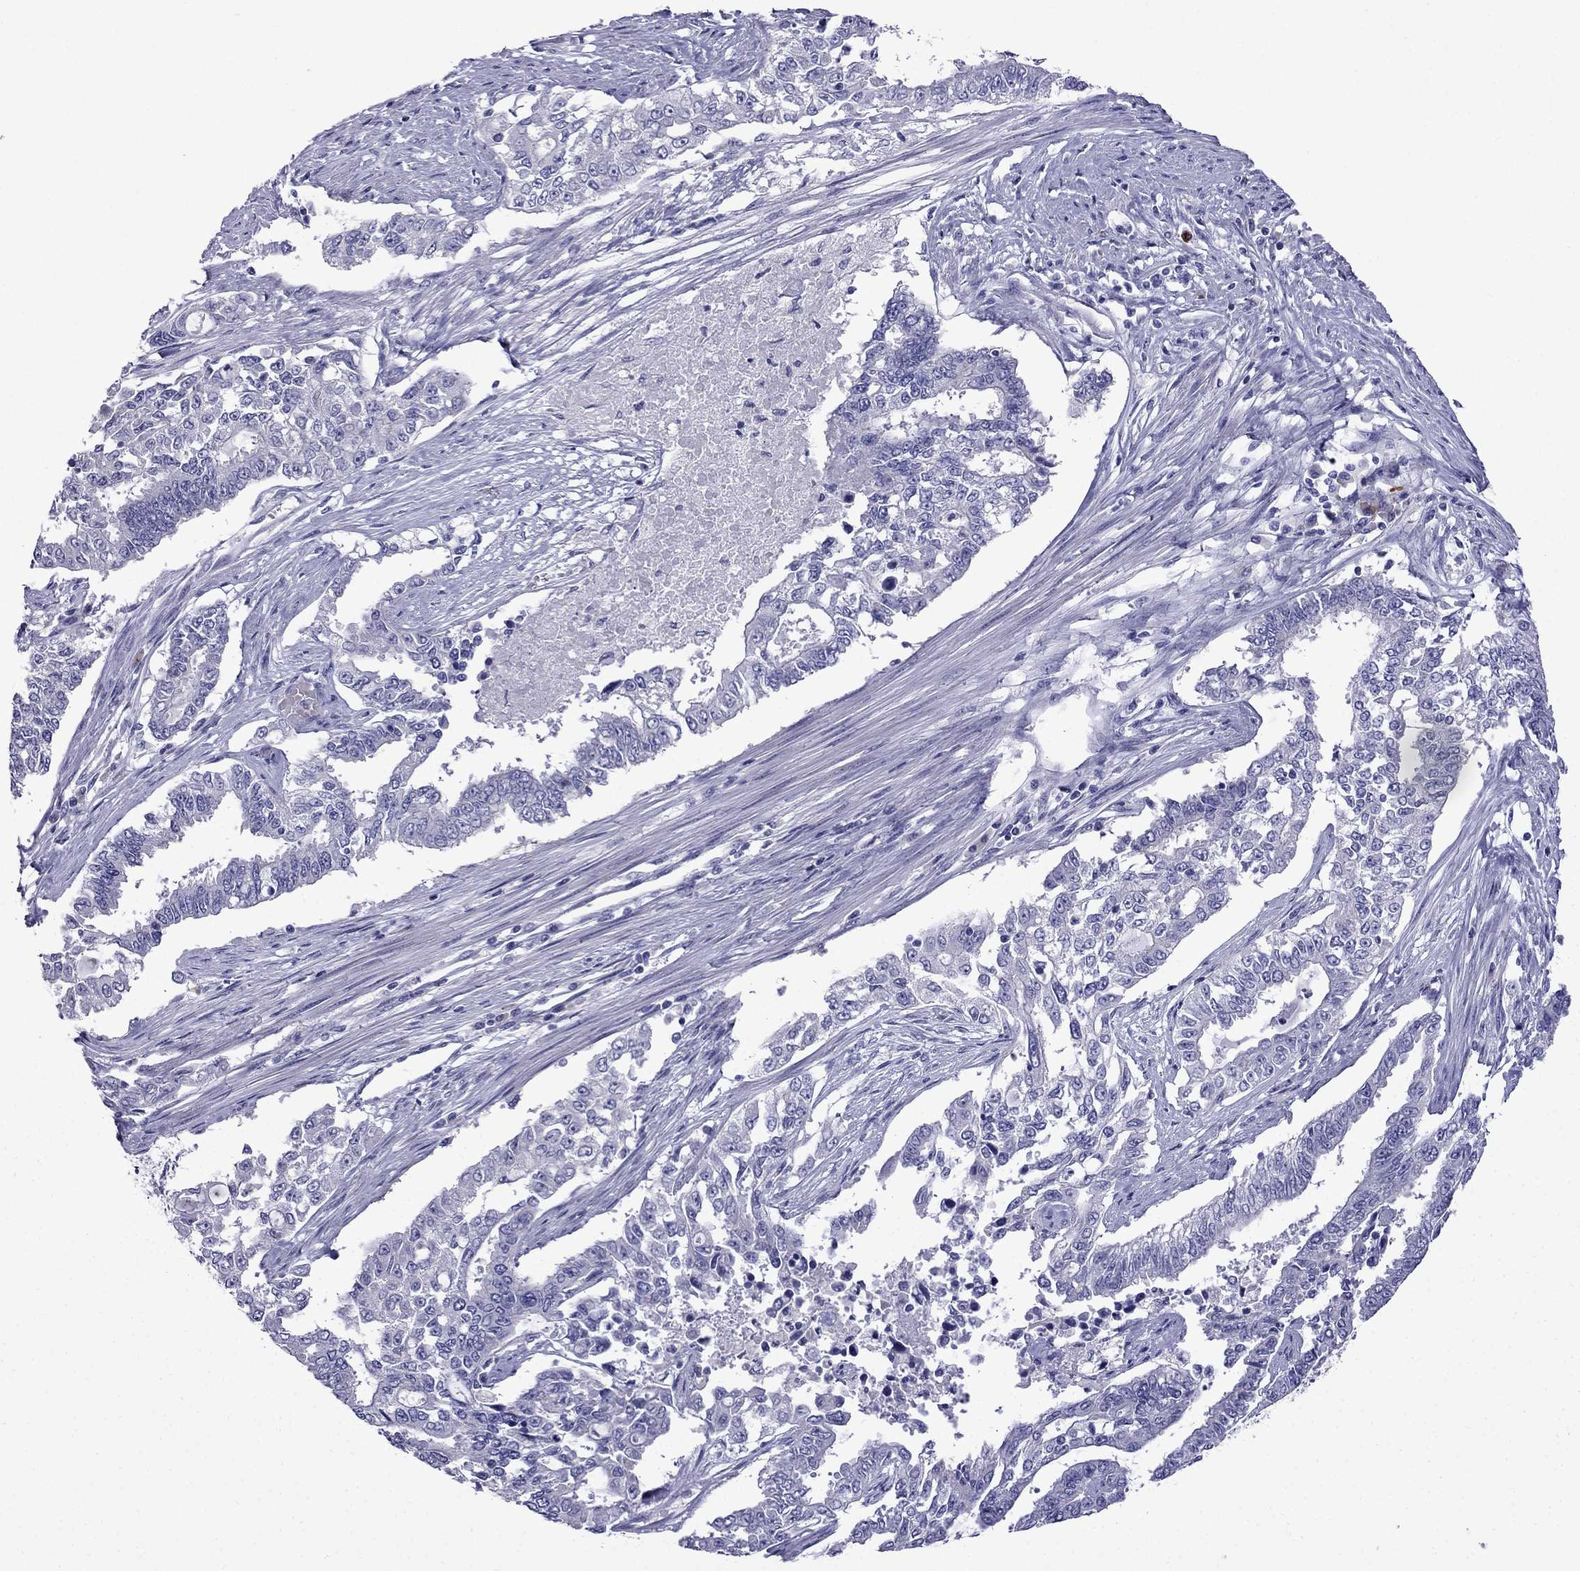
{"staining": {"intensity": "negative", "quantity": "none", "location": "none"}, "tissue": "endometrial cancer", "cell_type": "Tumor cells", "image_type": "cancer", "snomed": [{"axis": "morphology", "description": "Adenocarcinoma, NOS"}, {"axis": "topography", "description": "Uterus"}], "caption": "DAB immunohistochemical staining of human adenocarcinoma (endometrial) exhibits no significant positivity in tumor cells. Nuclei are stained in blue.", "gene": "PATE1", "patient": {"sex": "female", "age": 59}}